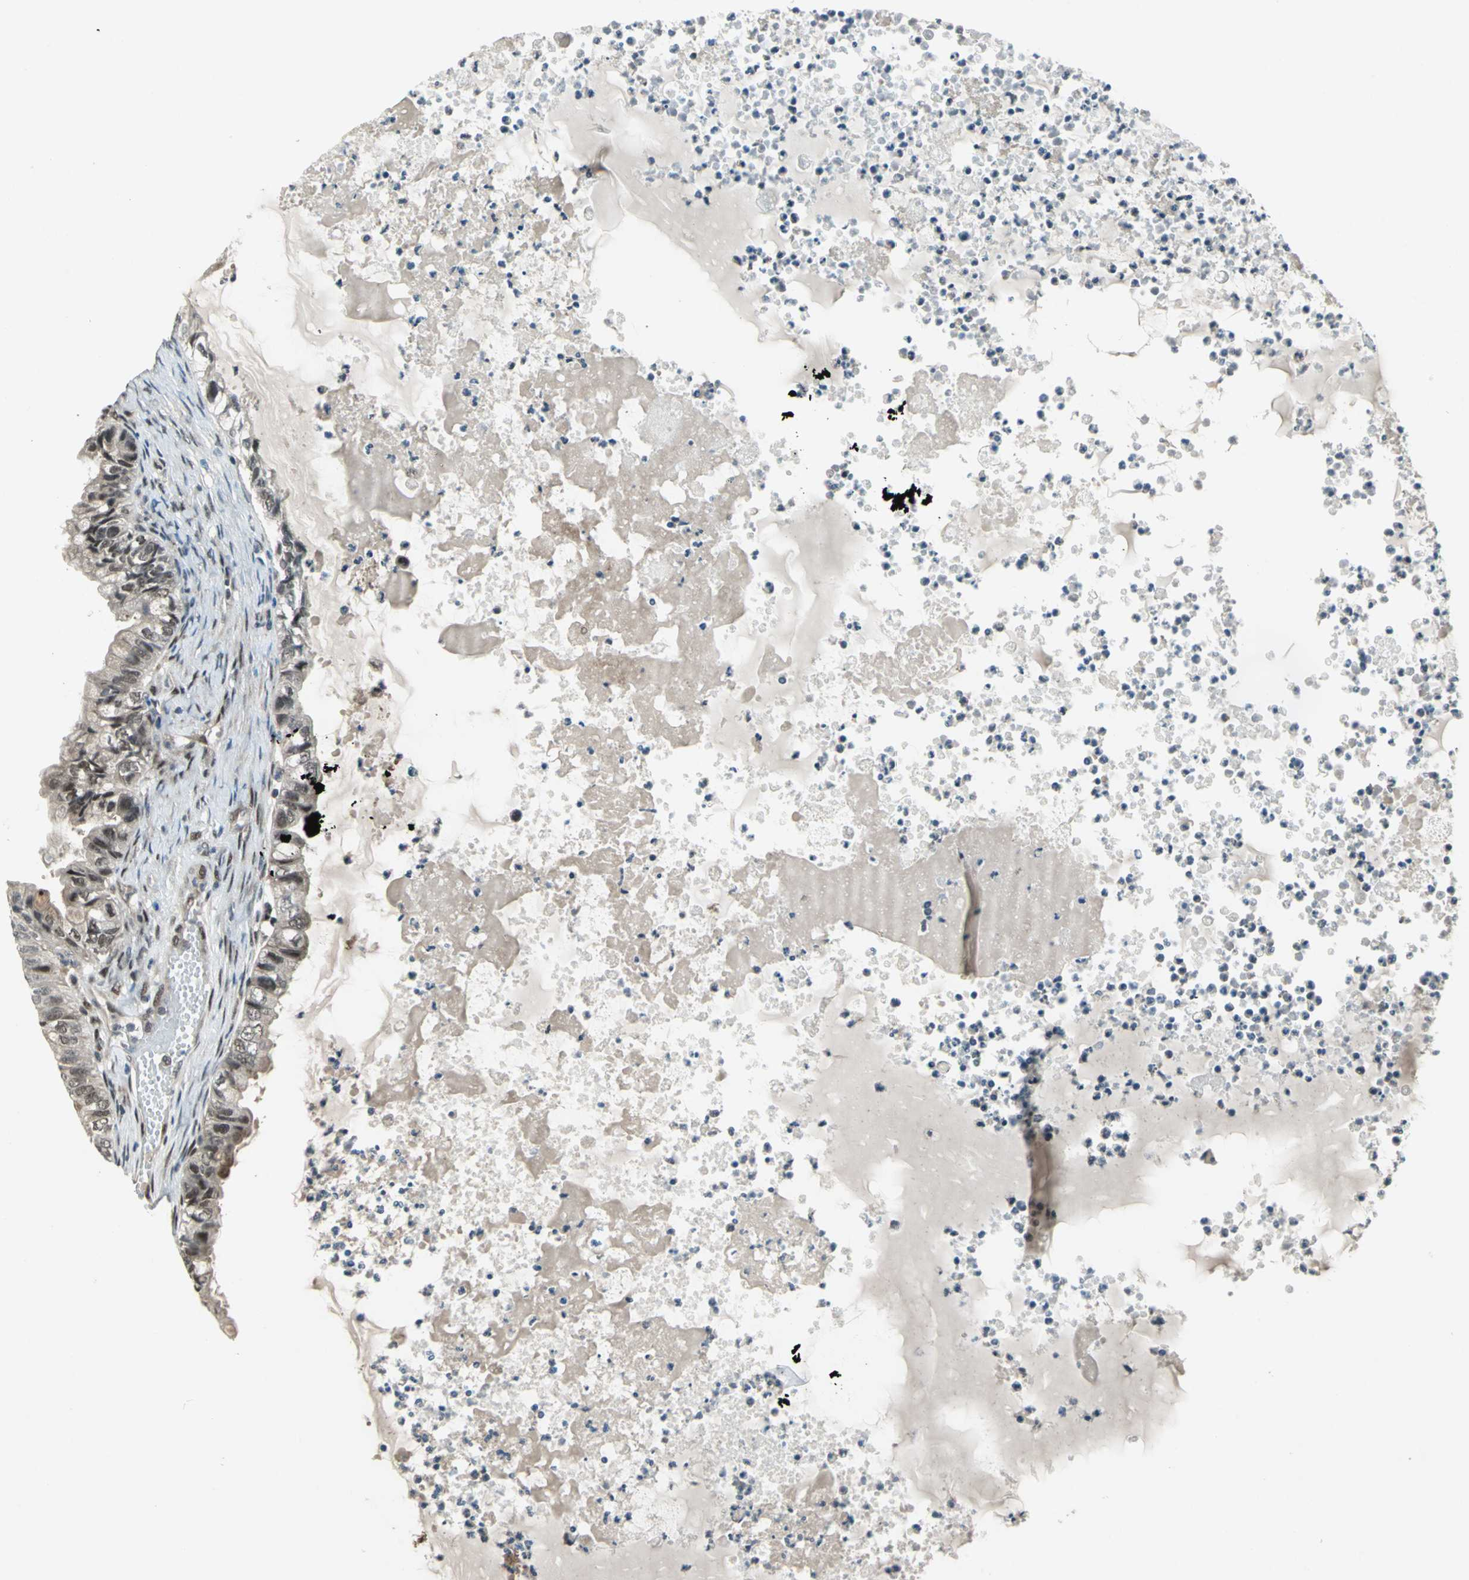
{"staining": {"intensity": "weak", "quantity": "25%-75%", "location": "cytoplasmic/membranous,nuclear"}, "tissue": "ovarian cancer", "cell_type": "Tumor cells", "image_type": "cancer", "snomed": [{"axis": "morphology", "description": "Cystadenocarcinoma, mucinous, NOS"}, {"axis": "topography", "description": "Ovary"}], "caption": "Immunohistochemical staining of human mucinous cystadenocarcinoma (ovarian) shows low levels of weak cytoplasmic/membranous and nuclear protein expression in about 25%-75% of tumor cells.", "gene": "COPS5", "patient": {"sex": "female", "age": 80}}